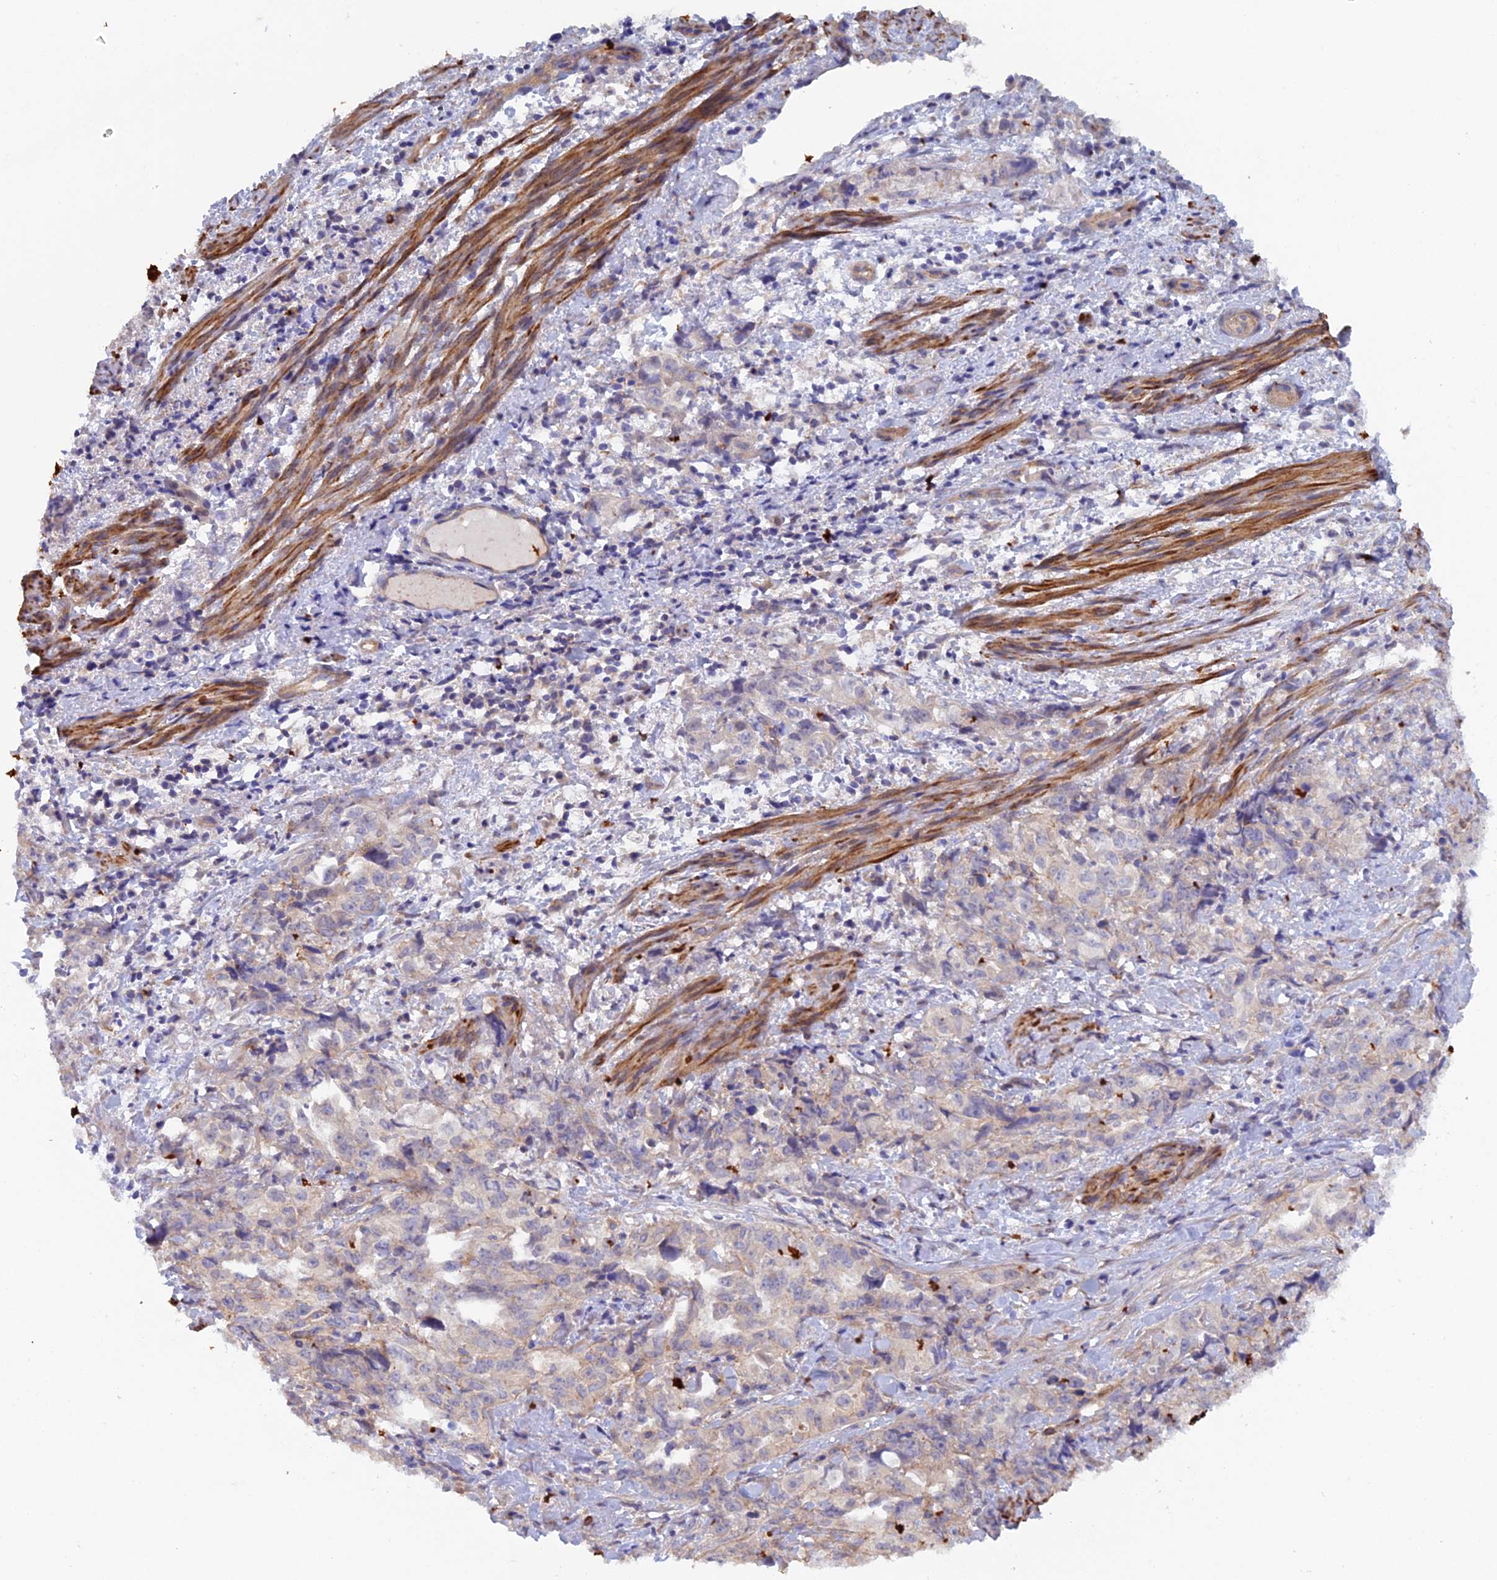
{"staining": {"intensity": "negative", "quantity": "none", "location": "none"}, "tissue": "endometrial cancer", "cell_type": "Tumor cells", "image_type": "cancer", "snomed": [{"axis": "morphology", "description": "Adenocarcinoma, NOS"}, {"axis": "topography", "description": "Endometrium"}], "caption": "This is an IHC micrograph of endometrial cancer (adenocarcinoma). There is no positivity in tumor cells.", "gene": "FZR1", "patient": {"sex": "female", "age": 65}}